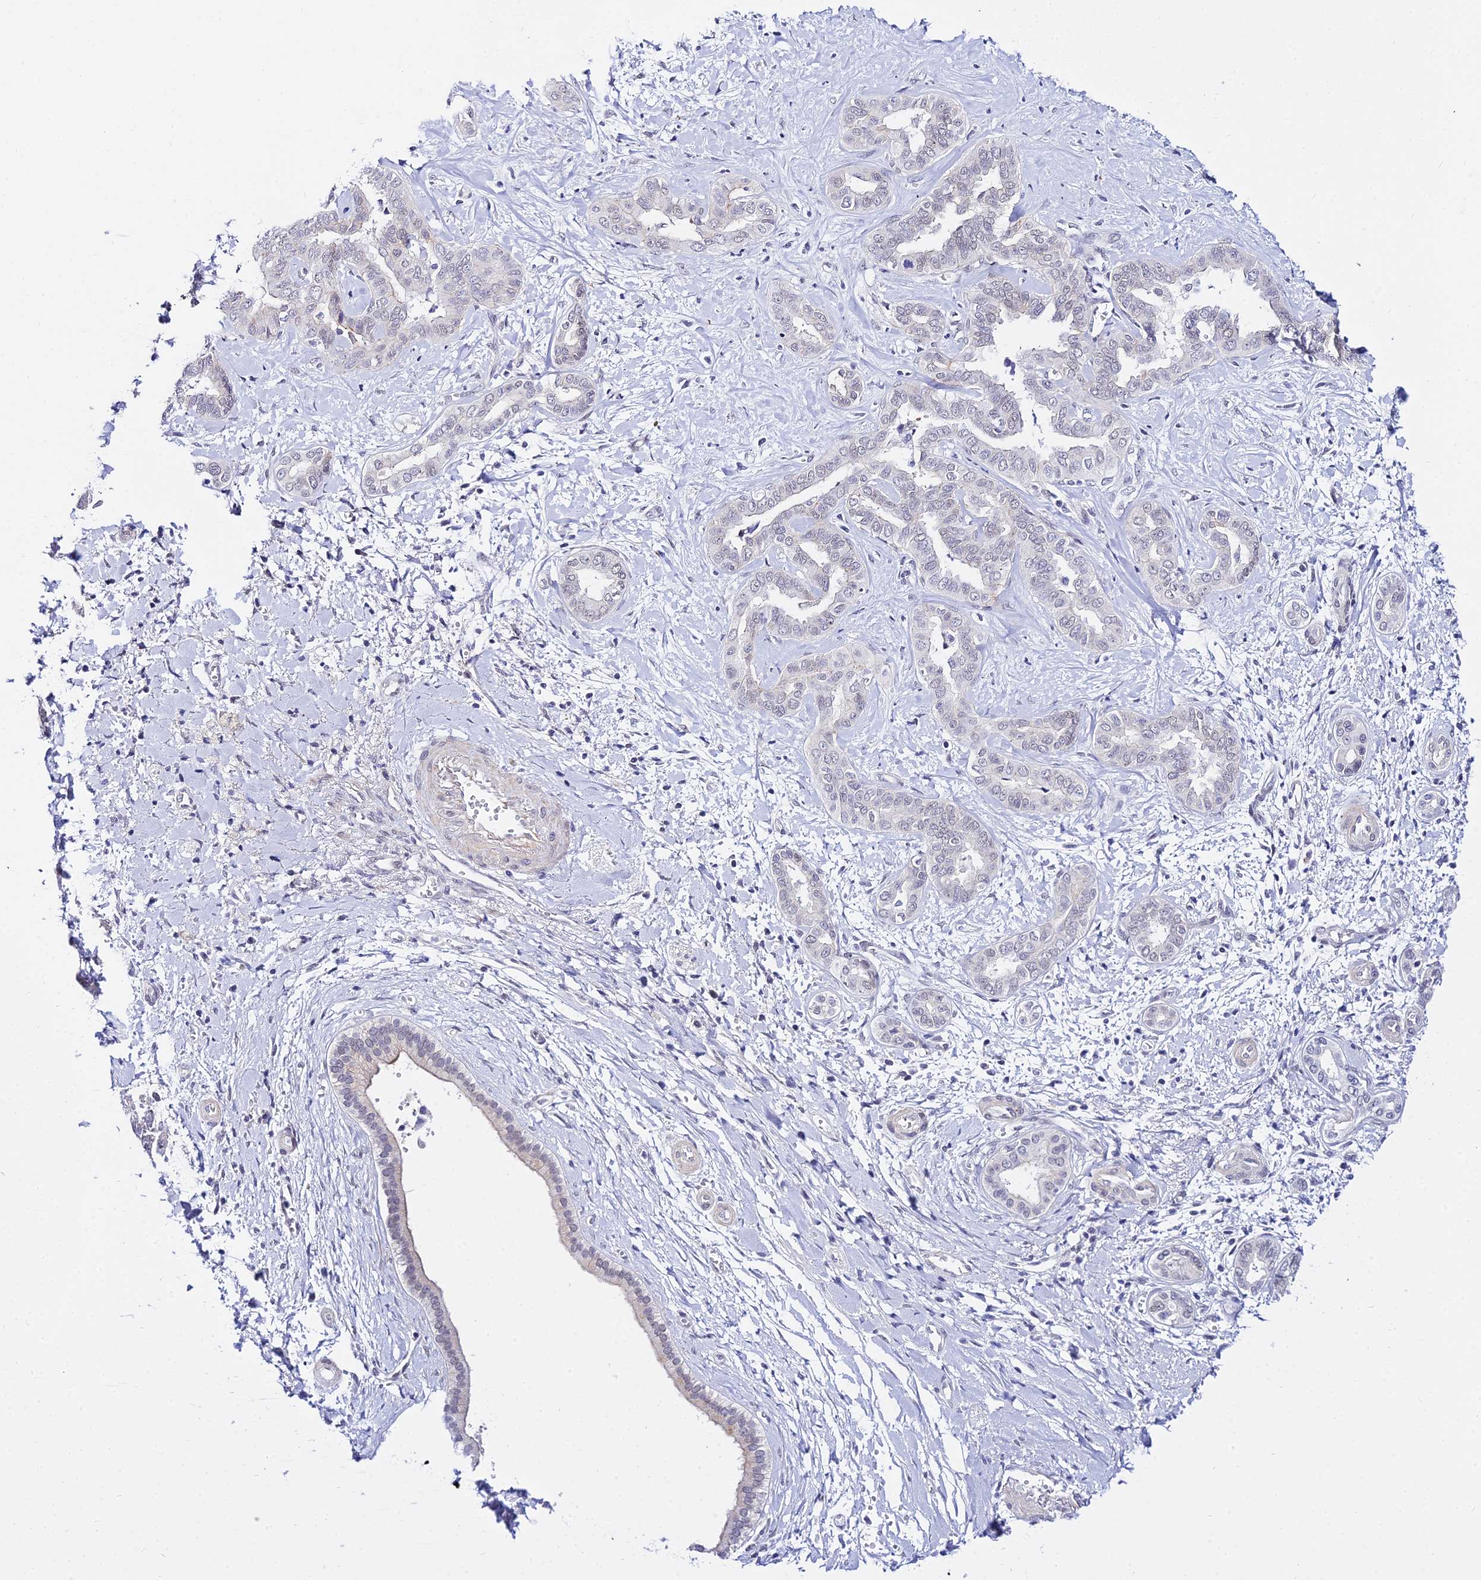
{"staining": {"intensity": "negative", "quantity": "none", "location": "none"}, "tissue": "liver cancer", "cell_type": "Tumor cells", "image_type": "cancer", "snomed": [{"axis": "morphology", "description": "Cholangiocarcinoma"}, {"axis": "topography", "description": "Liver"}], "caption": "Human liver cancer stained for a protein using IHC reveals no positivity in tumor cells.", "gene": "ZNF628", "patient": {"sex": "female", "age": 77}}